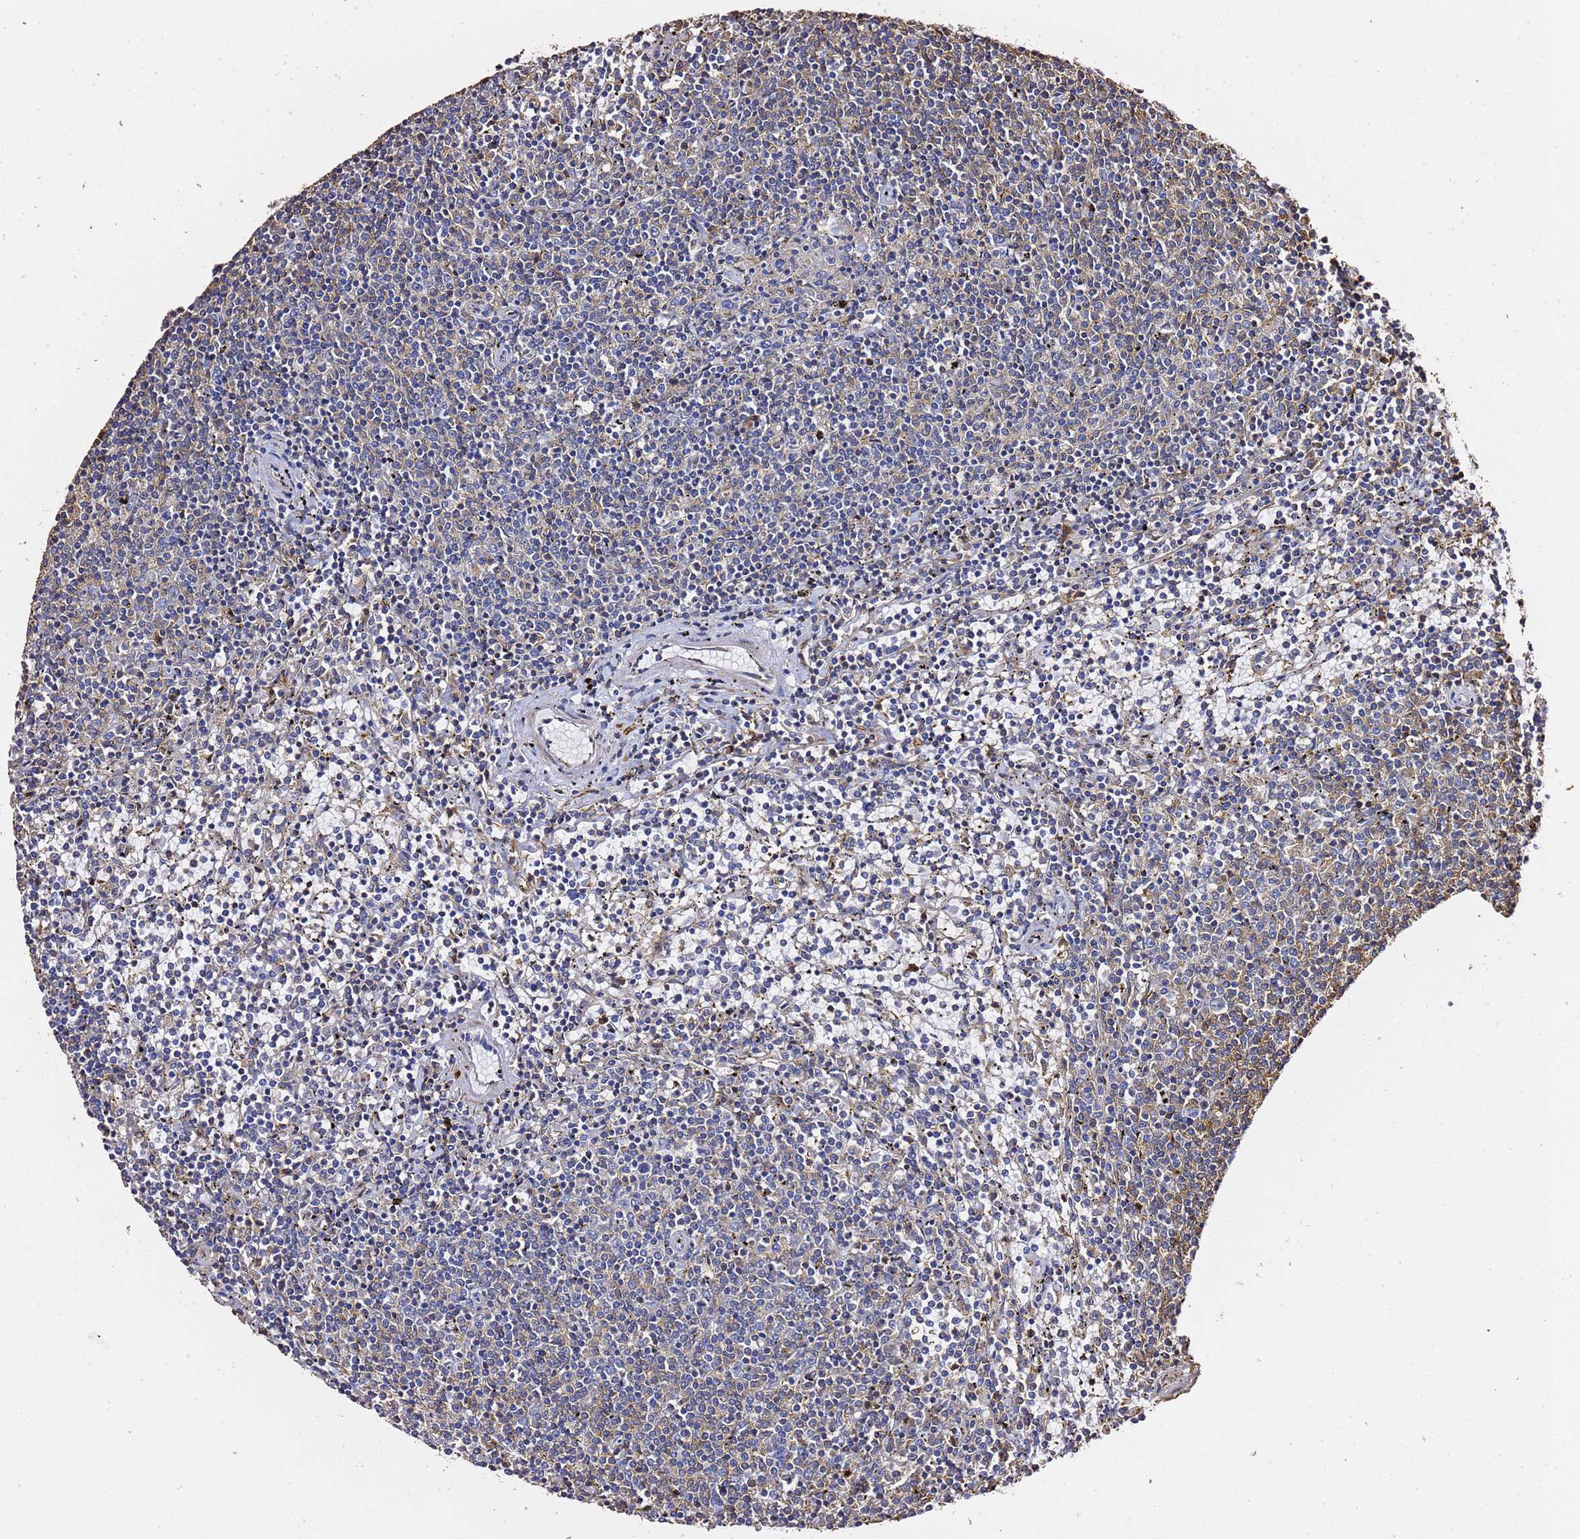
{"staining": {"intensity": "negative", "quantity": "none", "location": "none"}, "tissue": "lymphoma", "cell_type": "Tumor cells", "image_type": "cancer", "snomed": [{"axis": "morphology", "description": "Malignant lymphoma, non-Hodgkin's type, Low grade"}, {"axis": "topography", "description": "Spleen"}], "caption": "High magnification brightfield microscopy of lymphoma stained with DAB (3,3'-diaminobenzidine) (brown) and counterstained with hematoxylin (blue): tumor cells show no significant expression. The staining was performed using DAB (3,3'-diaminobenzidine) to visualize the protein expression in brown, while the nuclei were stained in blue with hematoxylin (Magnification: 20x).", "gene": "ZFP36L2", "patient": {"sex": "female", "age": 50}}